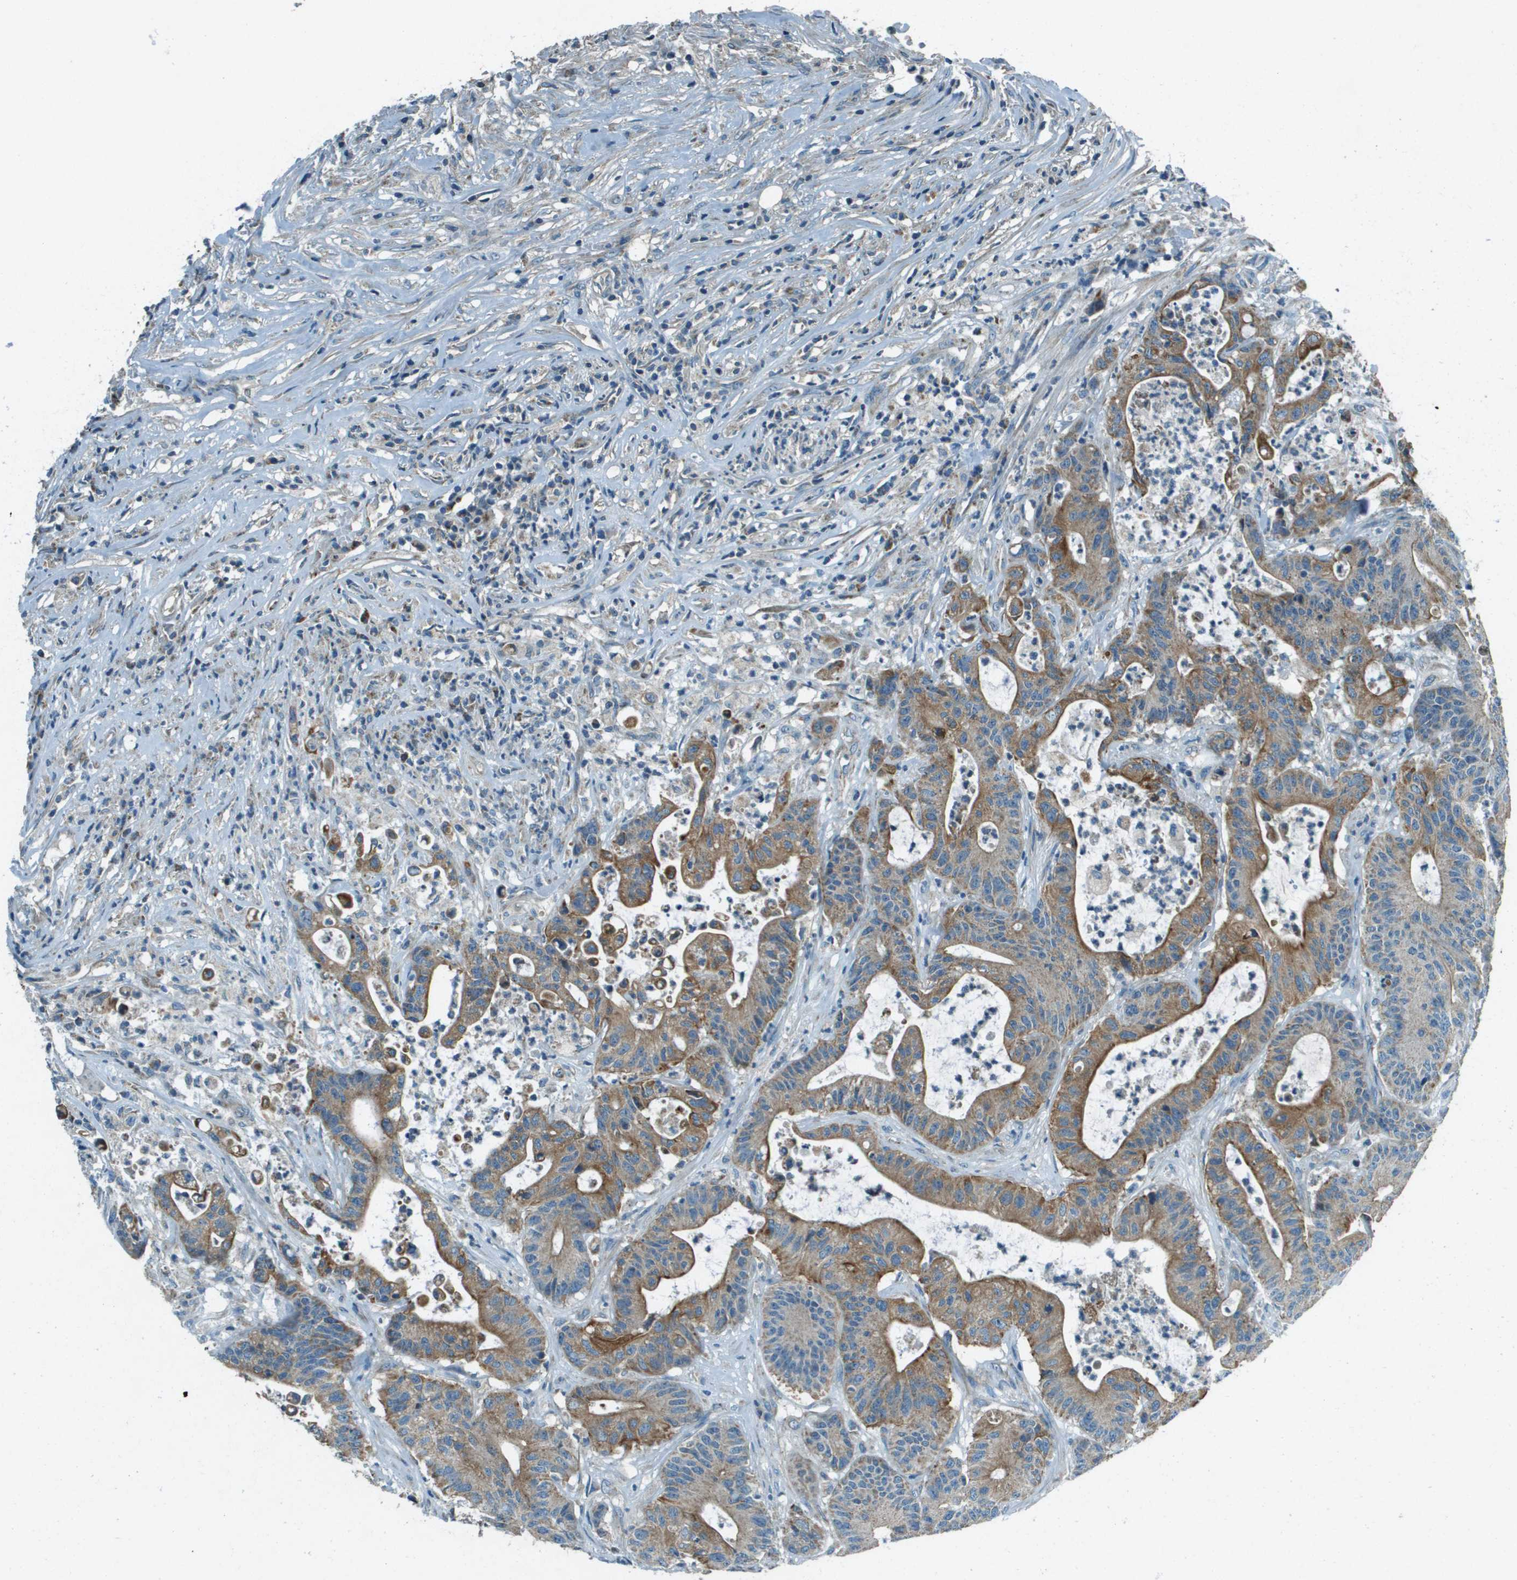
{"staining": {"intensity": "moderate", "quantity": ">75%", "location": "cytoplasmic/membranous"}, "tissue": "colorectal cancer", "cell_type": "Tumor cells", "image_type": "cancer", "snomed": [{"axis": "morphology", "description": "Adenocarcinoma, NOS"}, {"axis": "topography", "description": "Colon"}], "caption": "Brown immunohistochemical staining in colorectal adenocarcinoma exhibits moderate cytoplasmic/membranous expression in approximately >75% of tumor cells.", "gene": "MIGA1", "patient": {"sex": "female", "age": 84}}